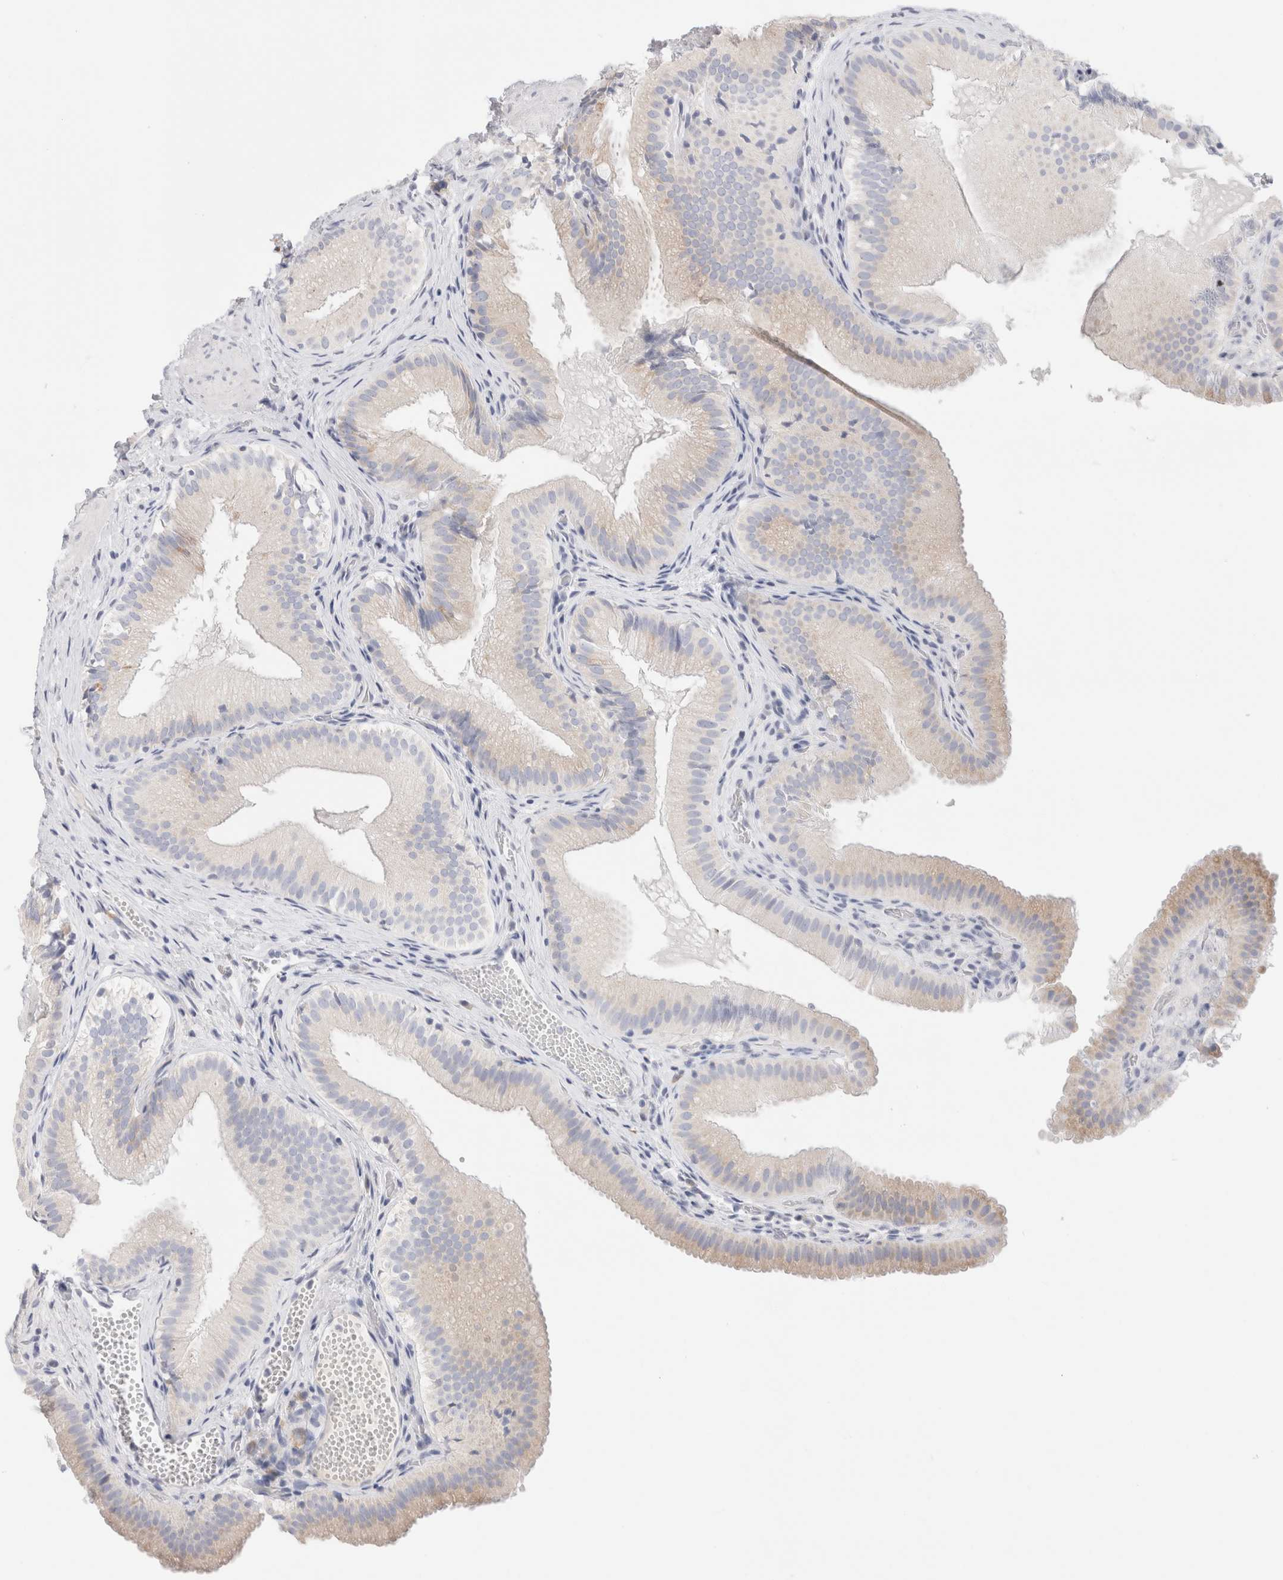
{"staining": {"intensity": "weak", "quantity": "25%-75%", "location": "cytoplasmic/membranous"}, "tissue": "gallbladder", "cell_type": "Glandular cells", "image_type": "normal", "snomed": [{"axis": "morphology", "description": "Normal tissue, NOS"}, {"axis": "topography", "description": "Gallbladder"}], "caption": "Immunohistochemical staining of normal gallbladder demonstrates low levels of weak cytoplasmic/membranous positivity in approximately 25%-75% of glandular cells. Nuclei are stained in blue.", "gene": "CSK", "patient": {"sex": "female", "age": 30}}